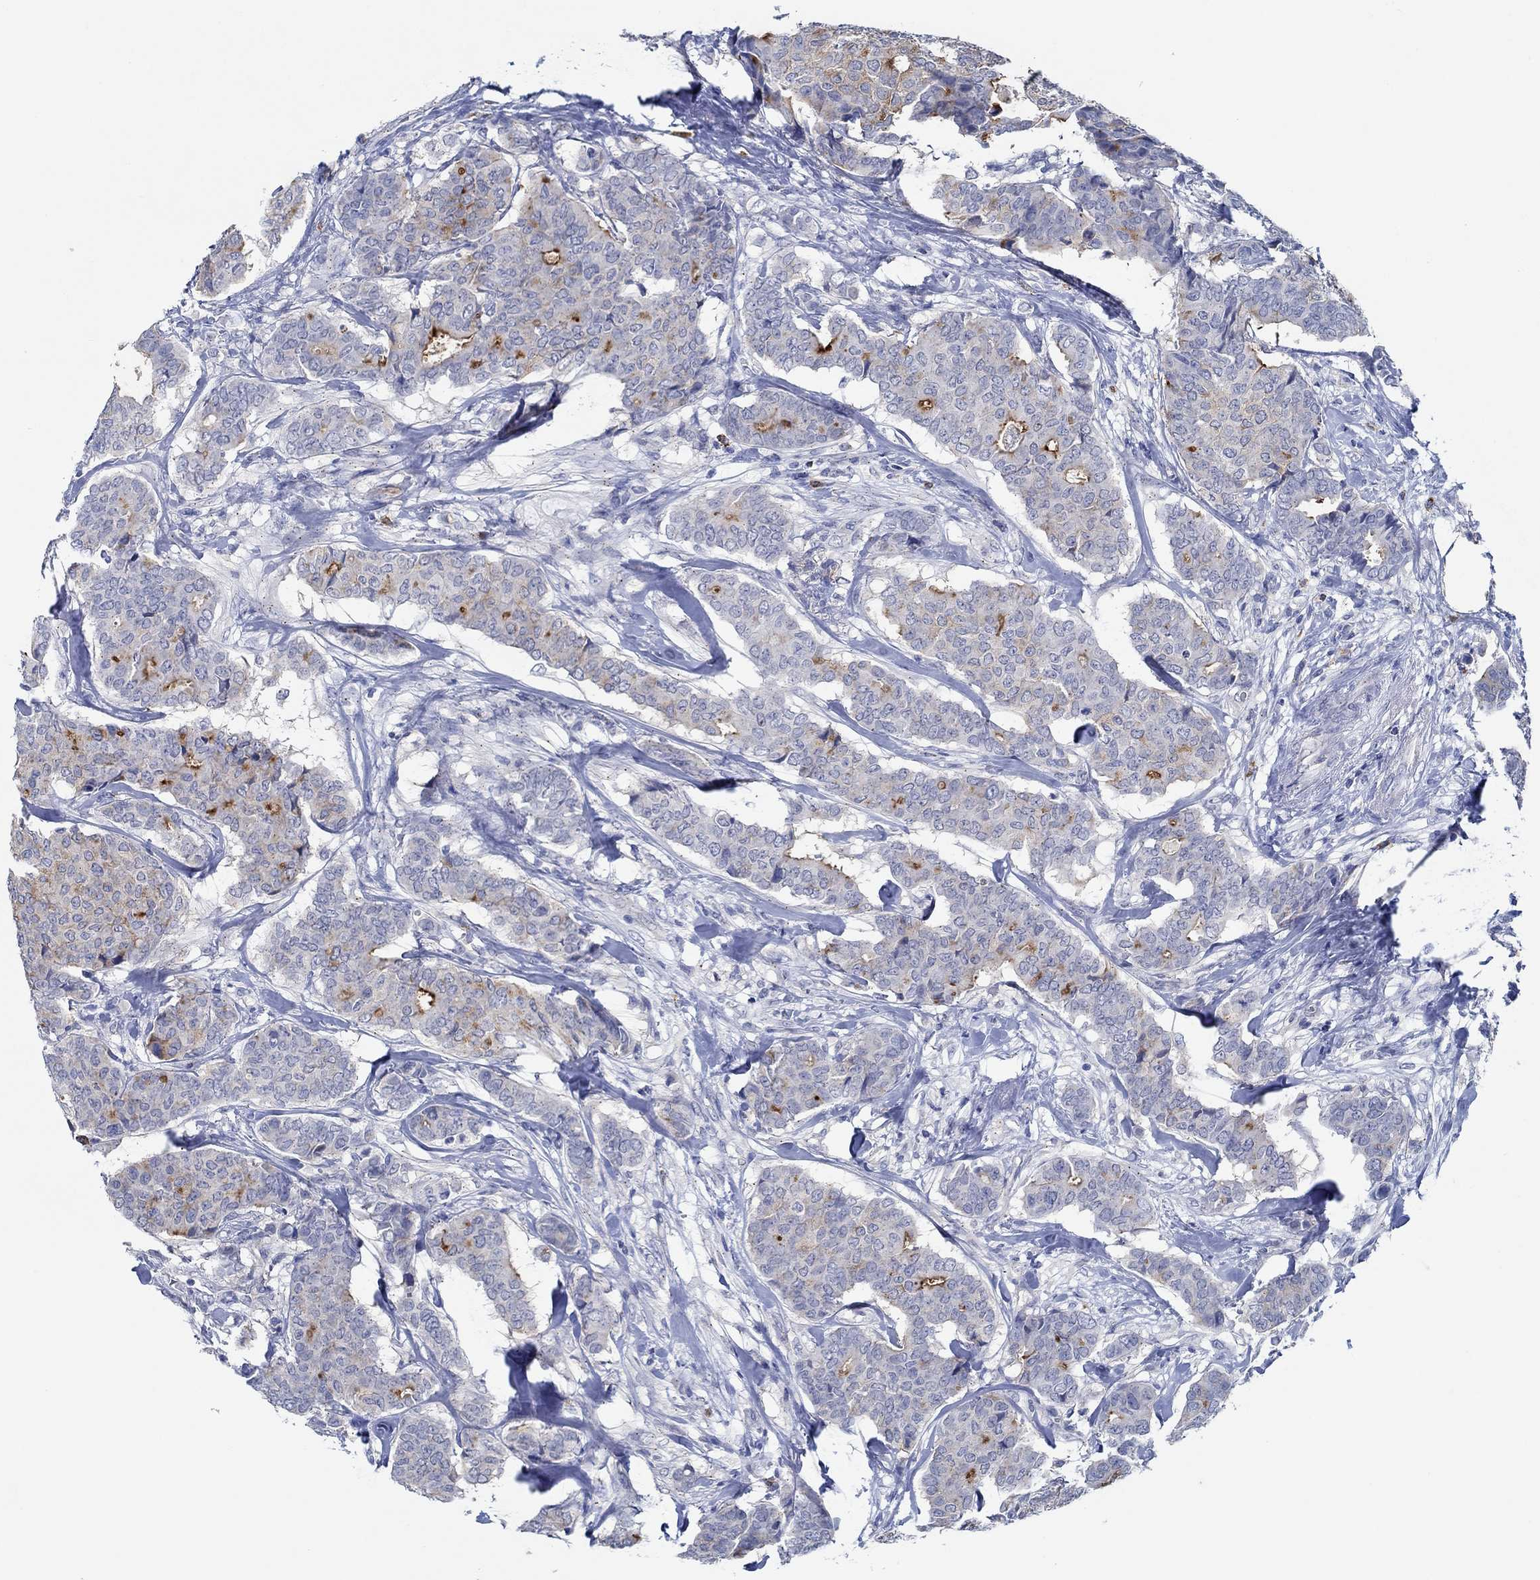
{"staining": {"intensity": "strong", "quantity": "<25%", "location": "cytoplasmic/membranous"}, "tissue": "breast cancer", "cell_type": "Tumor cells", "image_type": "cancer", "snomed": [{"axis": "morphology", "description": "Duct carcinoma"}, {"axis": "topography", "description": "Breast"}], "caption": "Protein staining exhibits strong cytoplasmic/membranous staining in approximately <25% of tumor cells in breast cancer (infiltrating ductal carcinoma).", "gene": "CPM", "patient": {"sex": "female", "age": 75}}